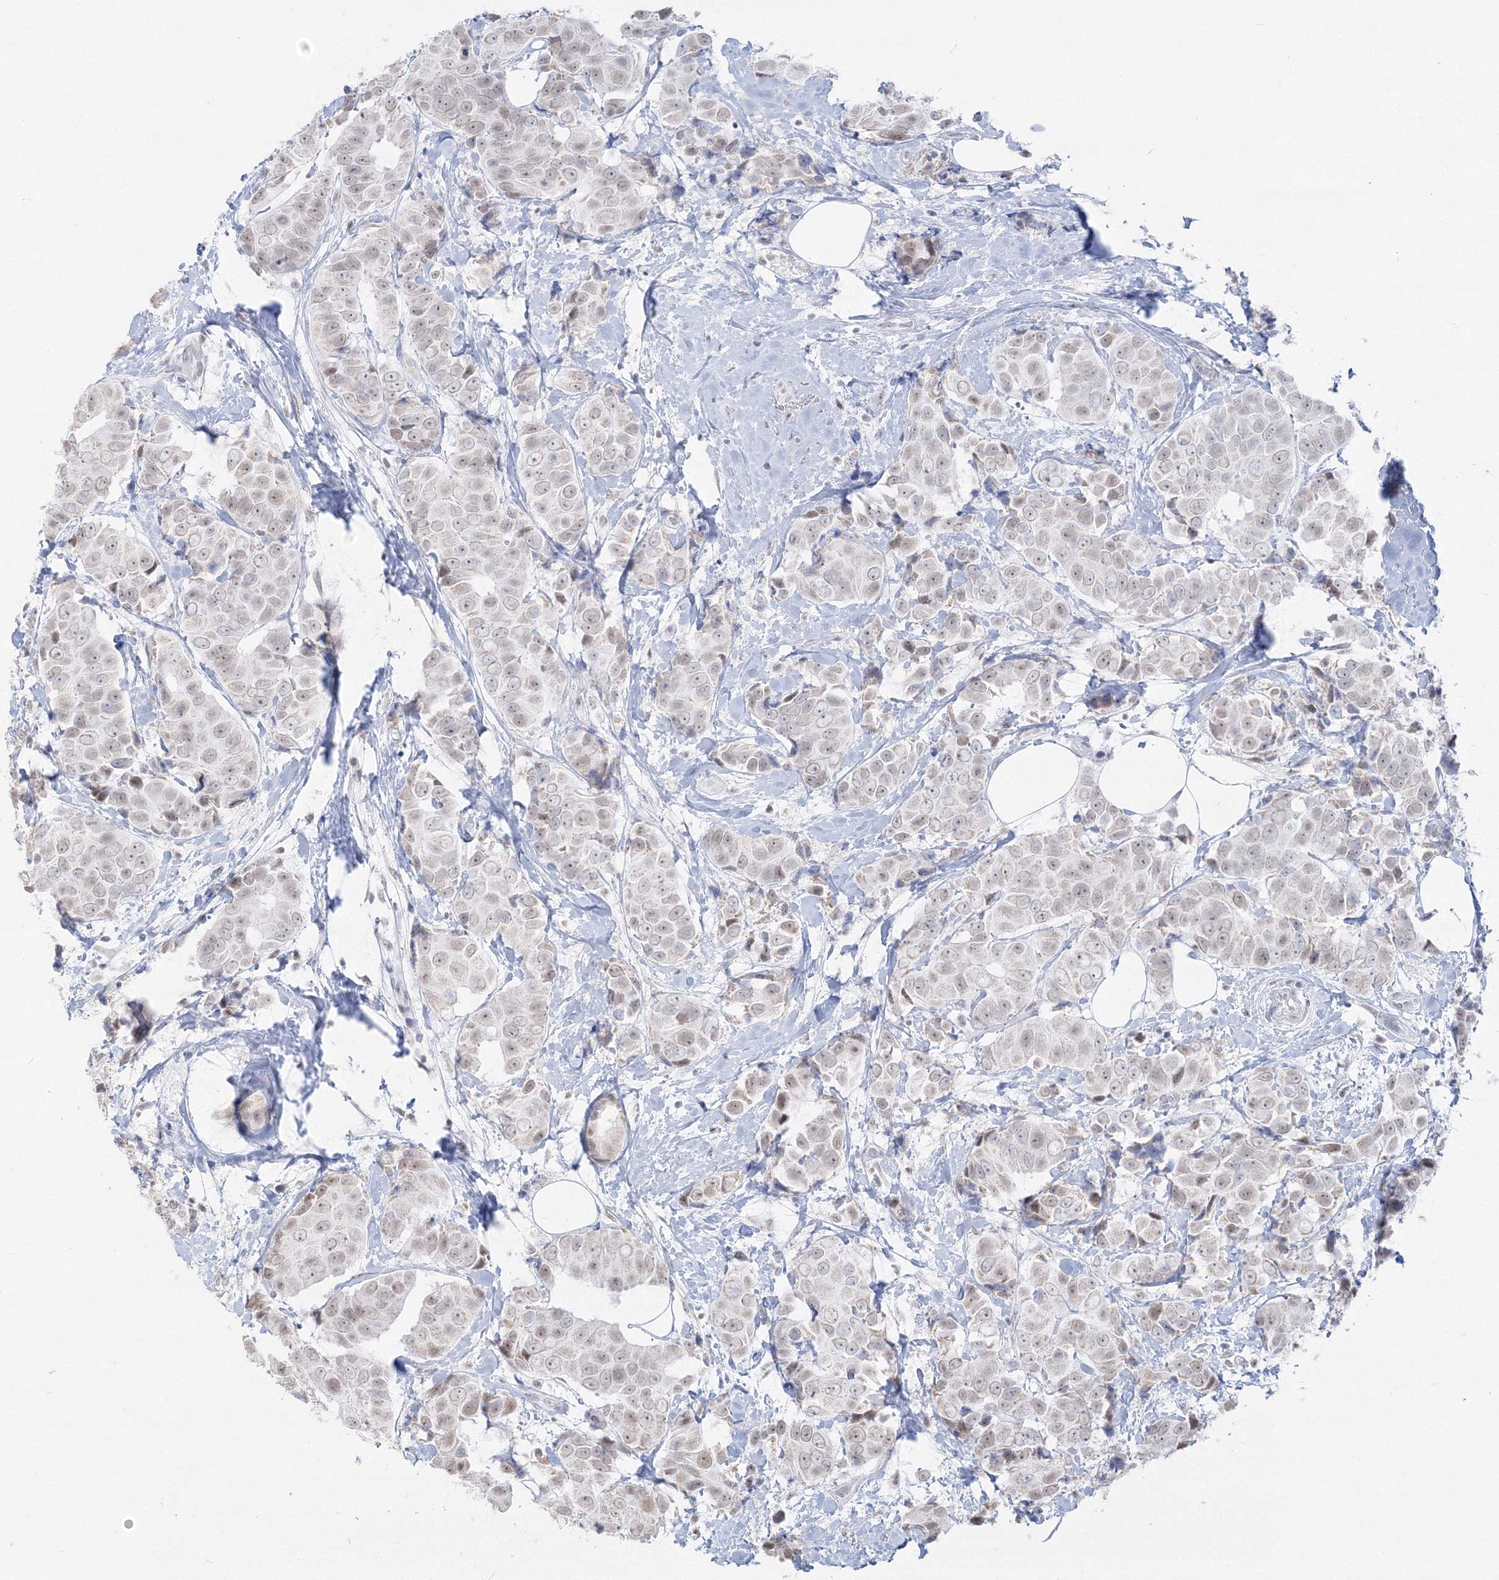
{"staining": {"intensity": "weak", "quantity": "25%-75%", "location": "nuclear"}, "tissue": "breast cancer", "cell_type": "Tumor cells", "image_type": "cancer", "snomed": [{"axis": "morphology", "description": "Normal tissue, NOS"}, {"axis": "morphology", "description": "Duct carcinoma"}, {"axis": "topography", "description": "Breast"}], "caption": "This is an image of immunohistochemistry staining of intraductal carcinoma (breast), which shows weak staining in the nuclear of tumor cells.", "gene": "PPP4R2", "patient": {"sex": "female", "age": 39}}